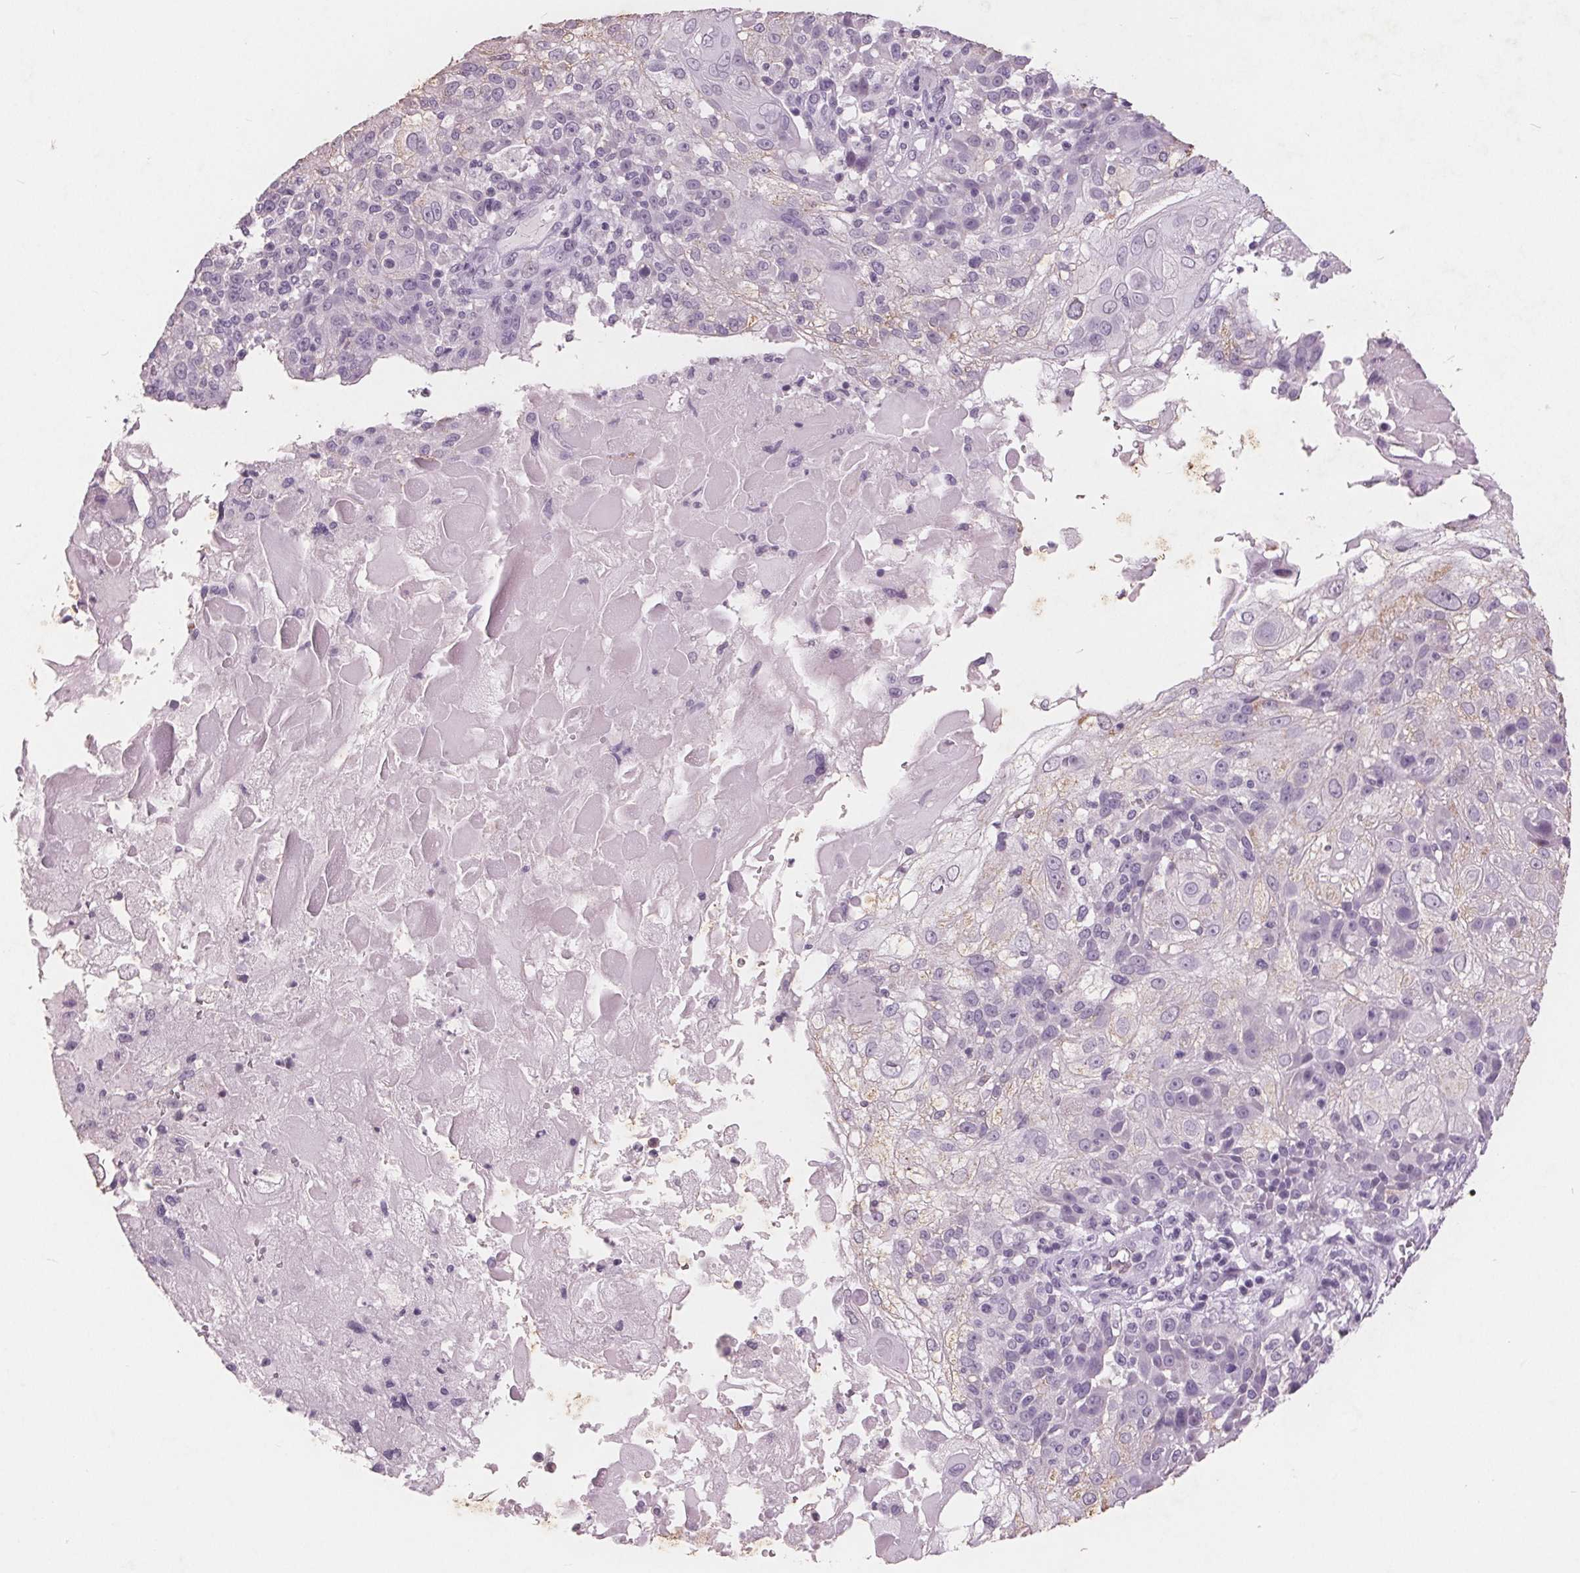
{"staining": {"intensity": "negative", "quantity": "none", "location": "none"}, "tissue": "skin cancer", "cell_type": "Tumor cells", "image_type": "cancer", "snomed": [{"axis": "morphology", "description": "Normal tissue, NOS"}, {"axis": "morphology", "description": "Squamous cell carcinoma, NOS"}, {"axis": "topography", "description": "Skin"}], "caption": "A histopathology image of human skin cancer (squamous cell carcinoma) is negative for staining in tumor cells. (DAB (3,3'-diaminobenzidine) immunohistochemistry (IHC) with hematoxylin counter stain).", "gene": "PTPN14", "patient": {"sex": "female", "age": 83}}